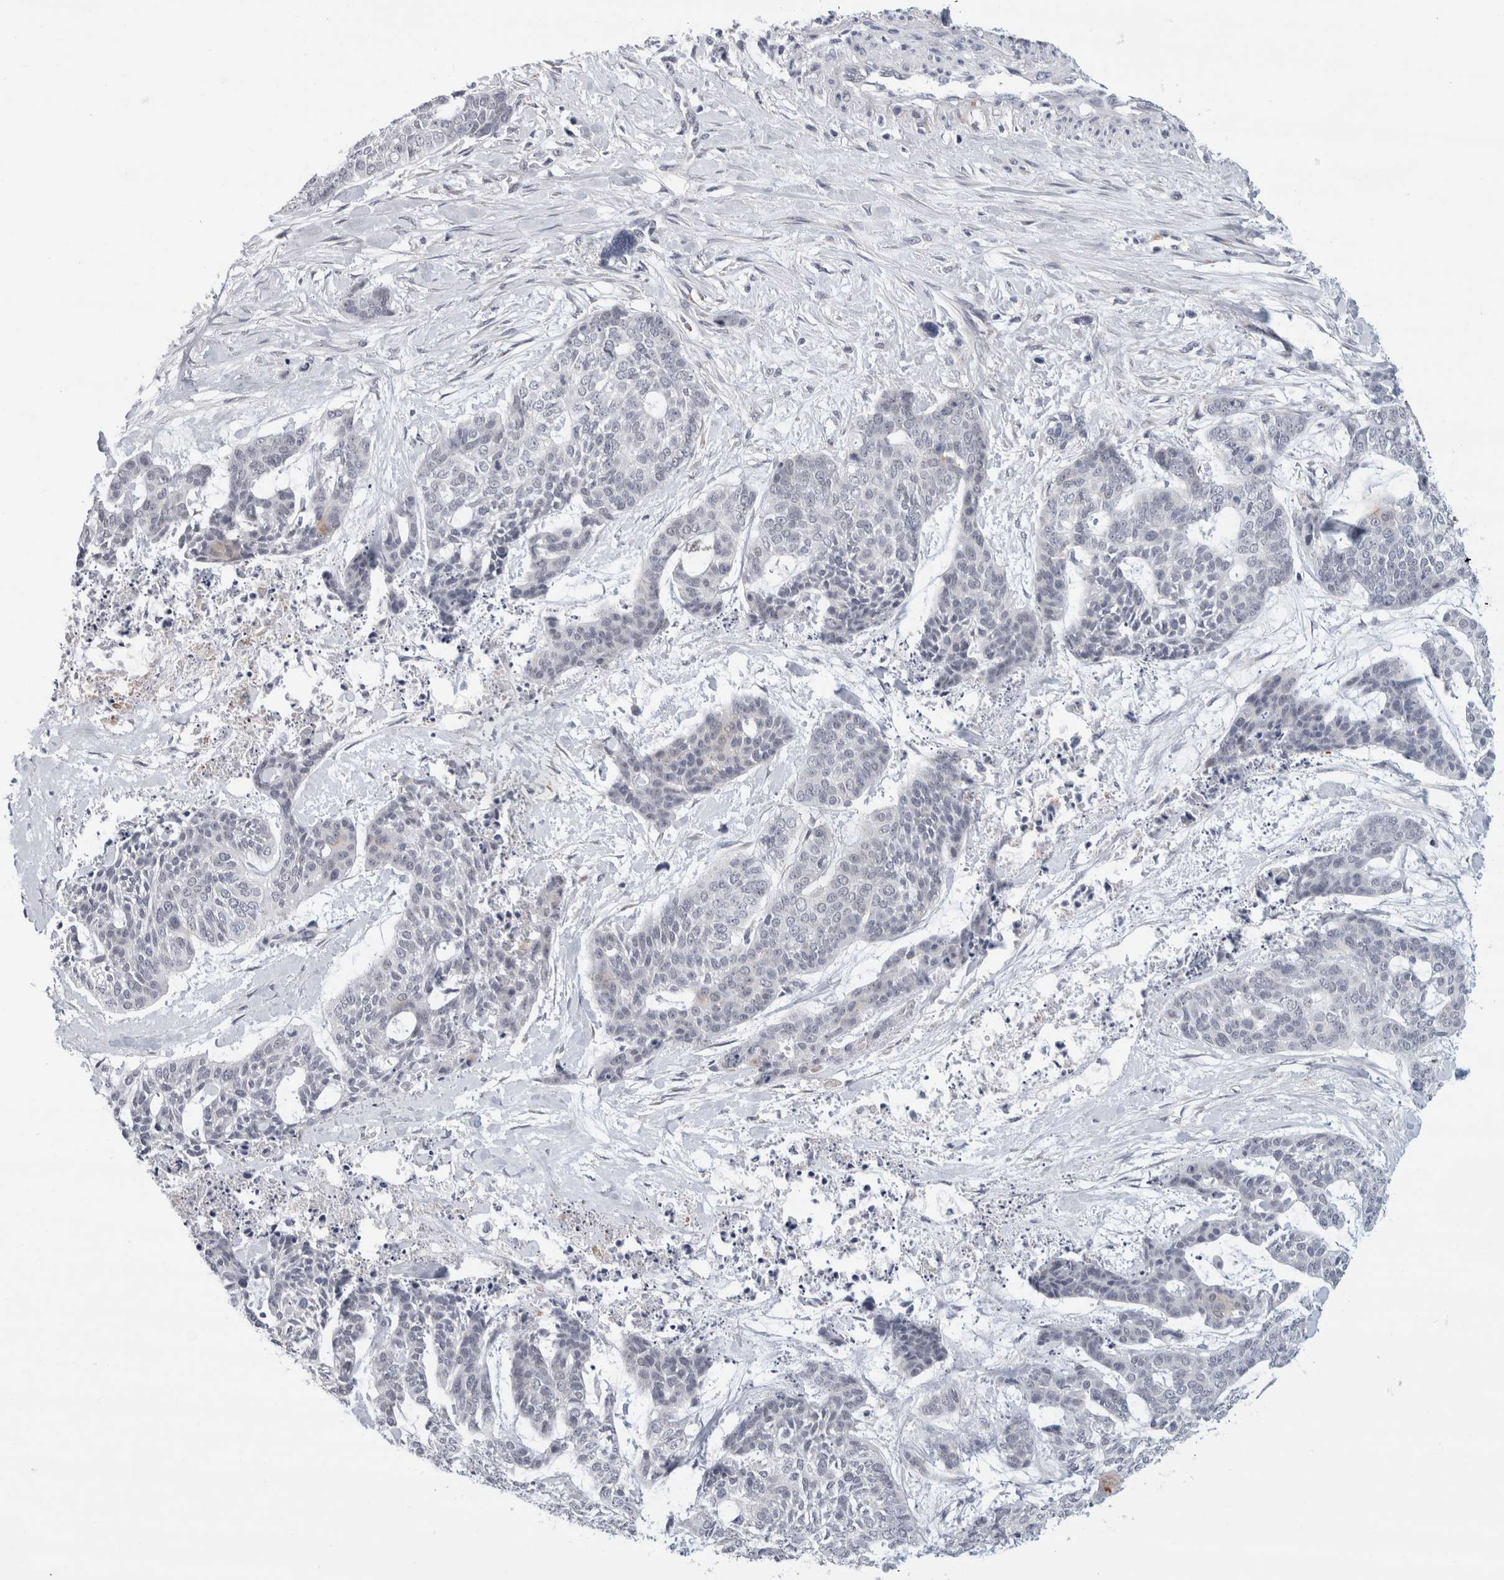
{"staining": {"intensity": "negative", "quantity": "none", "location": "none"}, "tissue": "skin cancer", "cell_type": "Tumor cells", "image_type": "cancer", "snomed": [{"axis": "morphology", "description": "Basal cell carcinoma"}, {"axis": "topography", "description": "Skin"}], "caption": "This is an IHC photomicrograph of basal cell carcinoma (skin). There is no staining in tumor cells.", "gene": "NIPA1", "patient": {"sex": "female", "age": 64}}